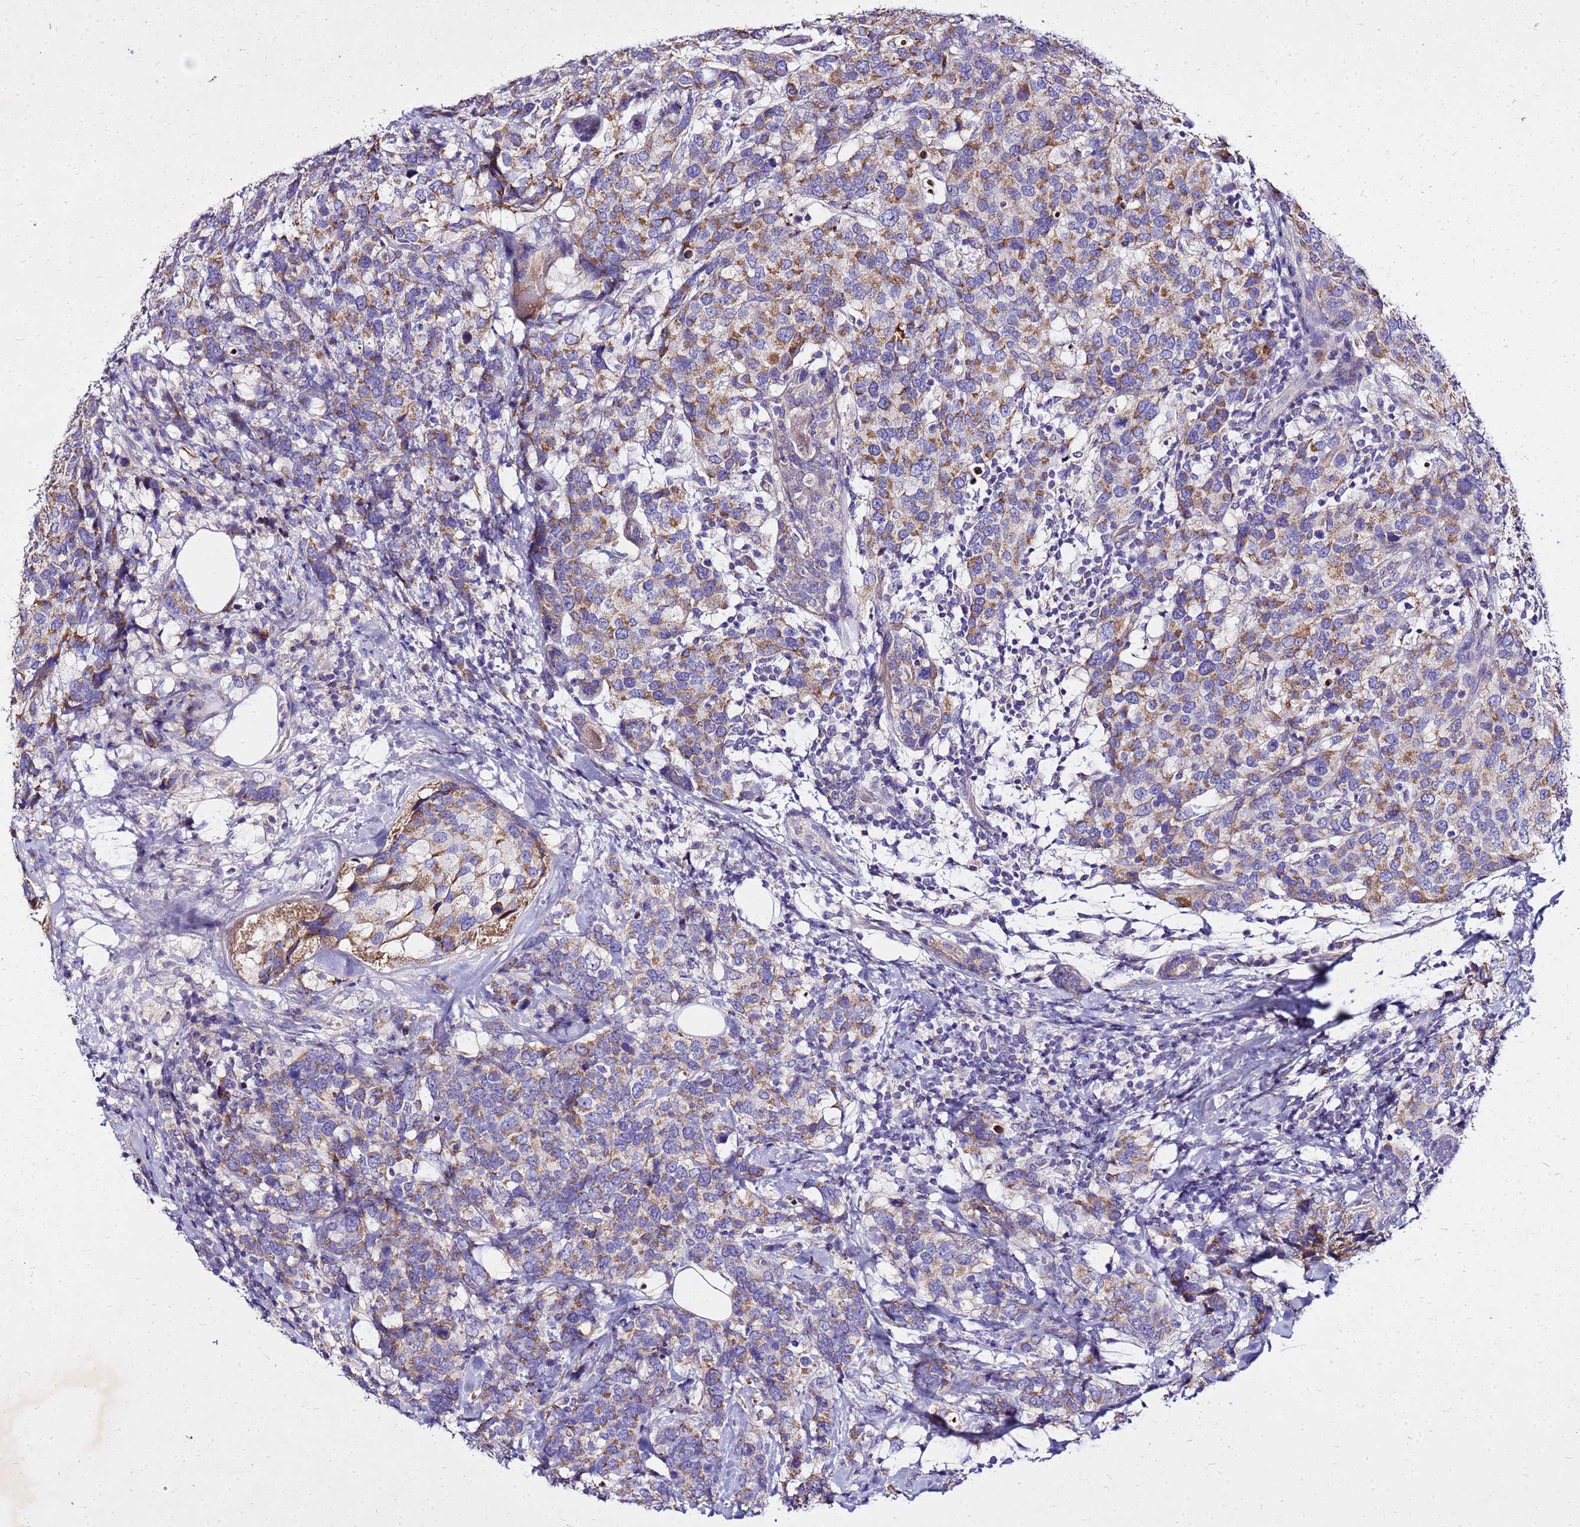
{"staining": {"intensity": "moderate", "quantity": "25%-75%", "location": "cytoplasmic/membranous"}, "tissue": "breast cancer", "cell_type": "Tumor cells", "image_type": "cancer", "snomed": [{"axis": "morphology", "description": "Lobular carcinoma"}, {"axis": "topography", "description": "Breast"}], "caption": "DAB (3,3'-diaminobenzidine) immunohistochemical staining of breast lobular carcinoma exhibits moderate cytoplasmic/membranous protein positivity in about 25%-75% of tumor cells. Ihc stains the protein of interest in brown and the nuclei are stained blue.", "gene": "COX14", "patient": {"sex": "female", "age": 59}}